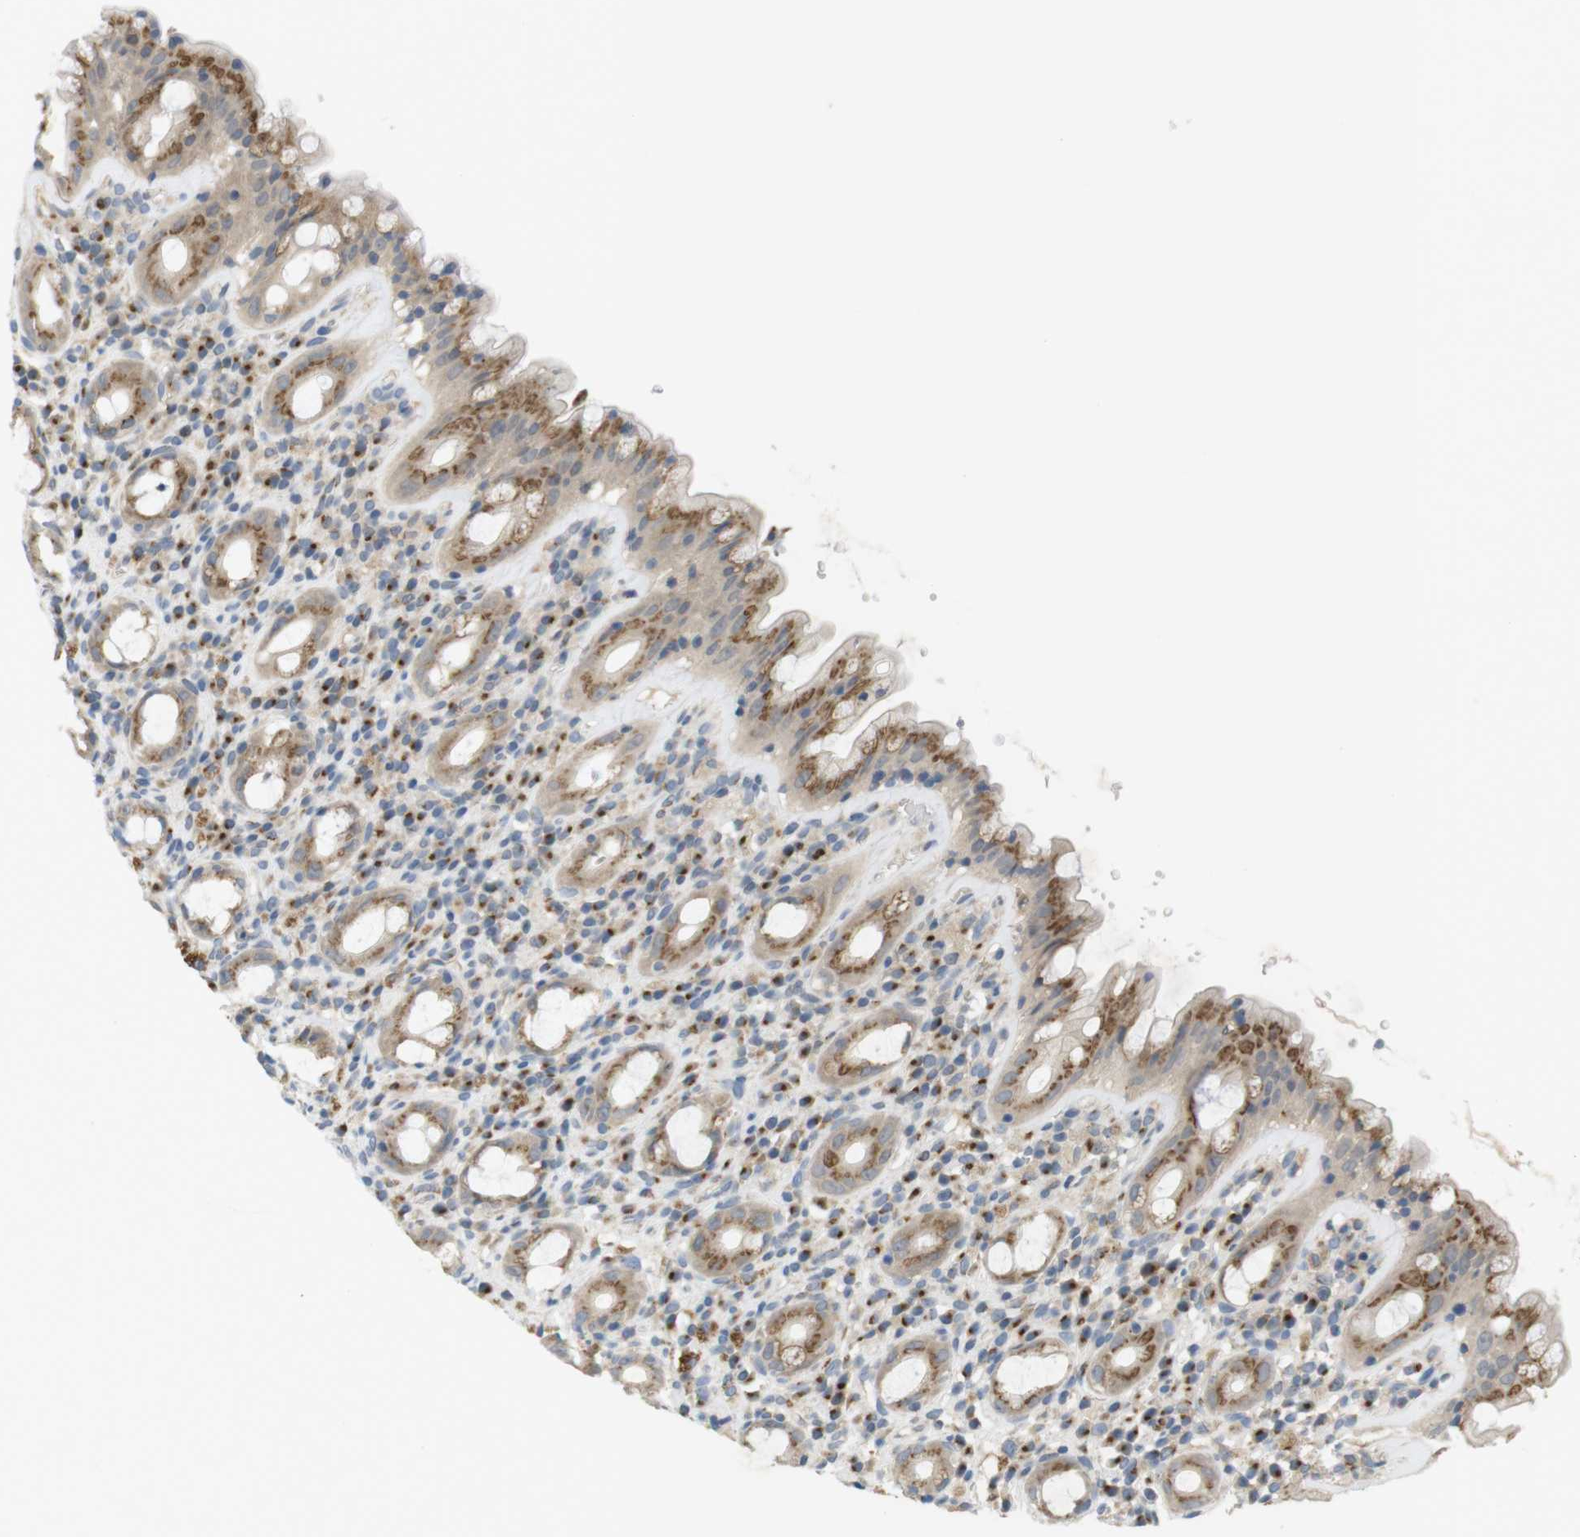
{"staining": {"intensity": "moderate", "quantity": ">75%", "location": "cytoplasmic/membranous"}, "tissue": "rectum", "cell_type": "Glandular cells", "image_type": "normal", "snomed": [{"axis": "morphology", "description": "Normal tissue, NOS"}, {"axis": "topography", "description": "Rectum"}], "caption": "Brown immunohistochemical staining in unremarkable rectum exhibits moderate cytoplasmic/membranous expression in about >75% of glandular cells.", "gene": "YIPF3", "patient": {"sex": "male", "age": 44}}